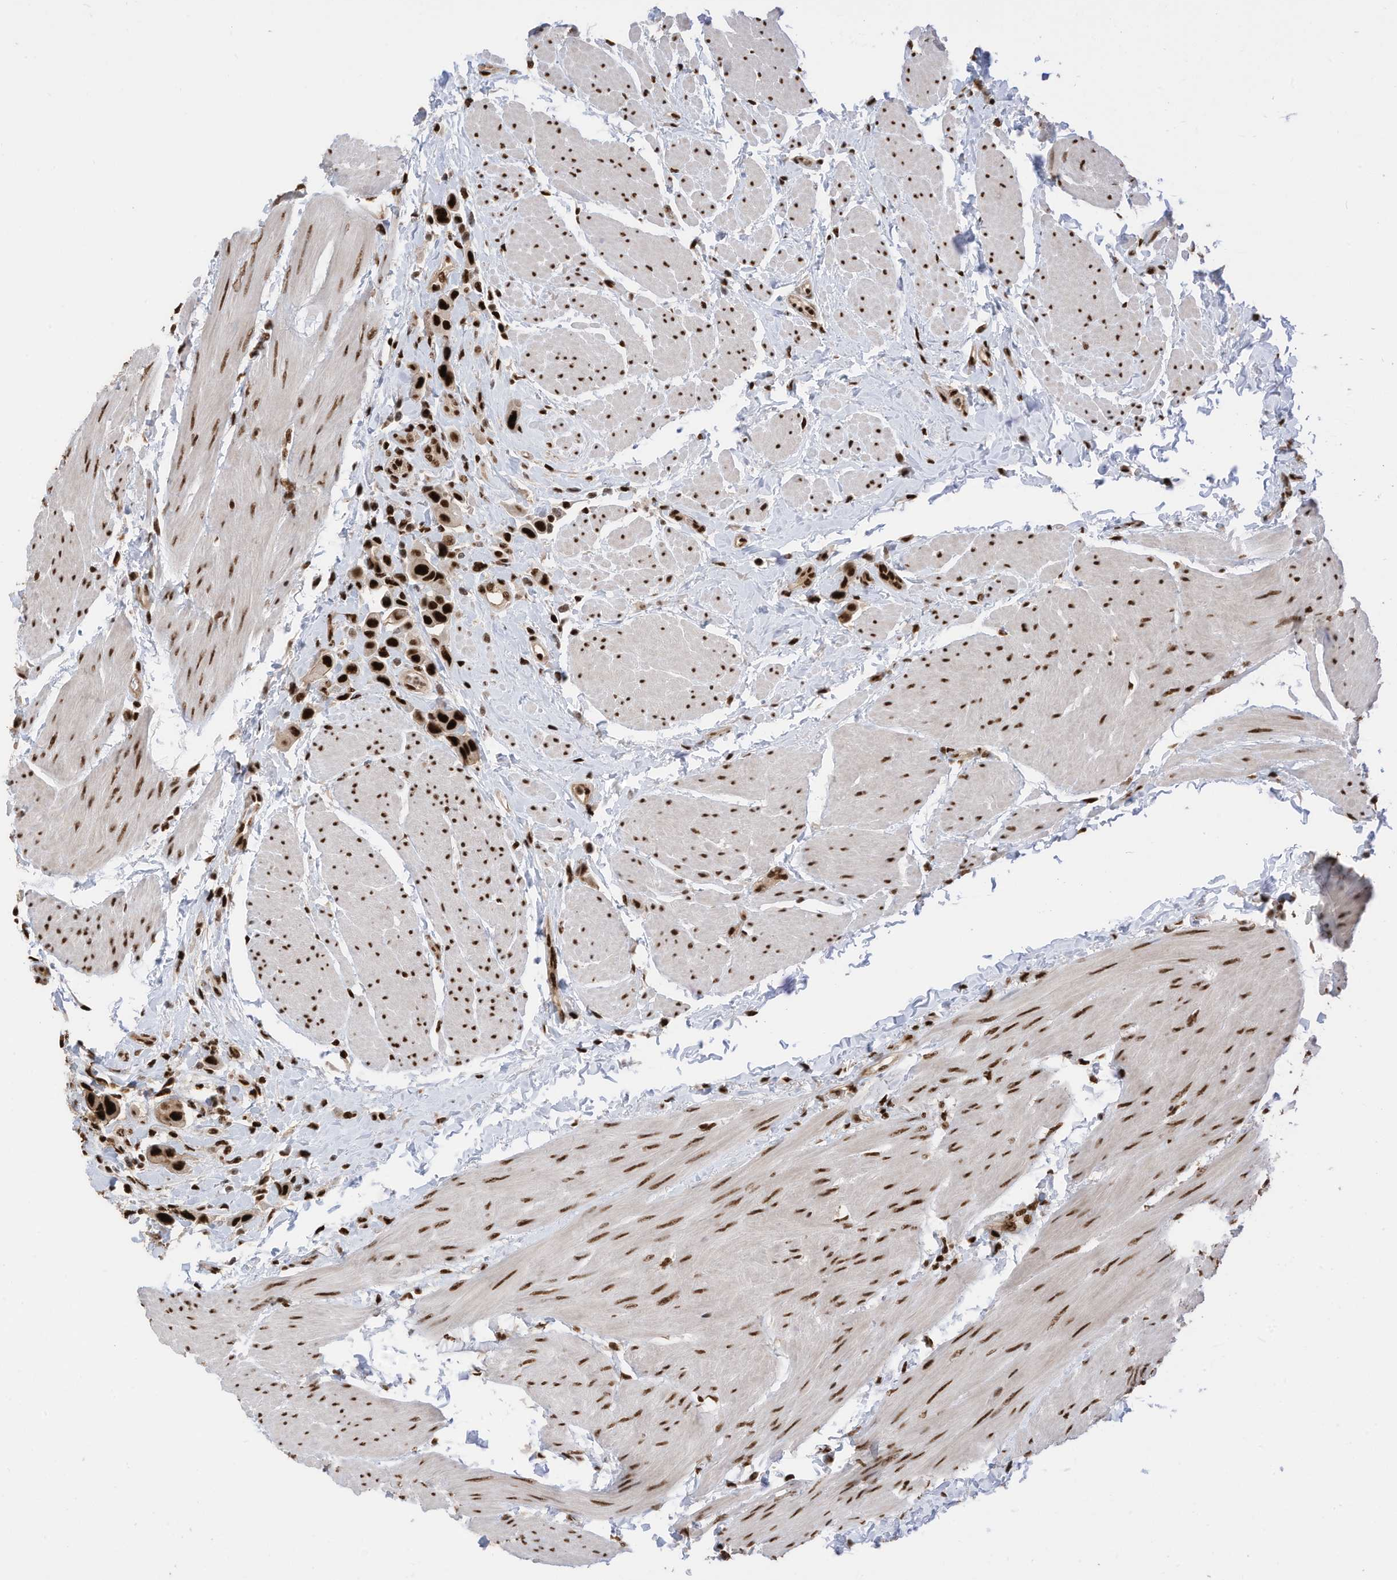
{"staining": {"intensity": "strong", "quantity": ">75%", "location": "nuclear"}, "tissue": "urothelial cancer", "cell_type": "Tumor cells", "image_type": "cancer", "snomed": [{"axis": "morphology", "description": "Urothelial carcinoma, High grade"}, {"axis": "topography", "description": "Urinary bladder"}], "caption": "The photomicrograph shows immunohistochemical staining of urothelial cancer. There is strong nuclear staining is seen in approximately >75% of tumor cells.", "gene": "SF3A3", "patient": {"sex": "male", "age": 50}}